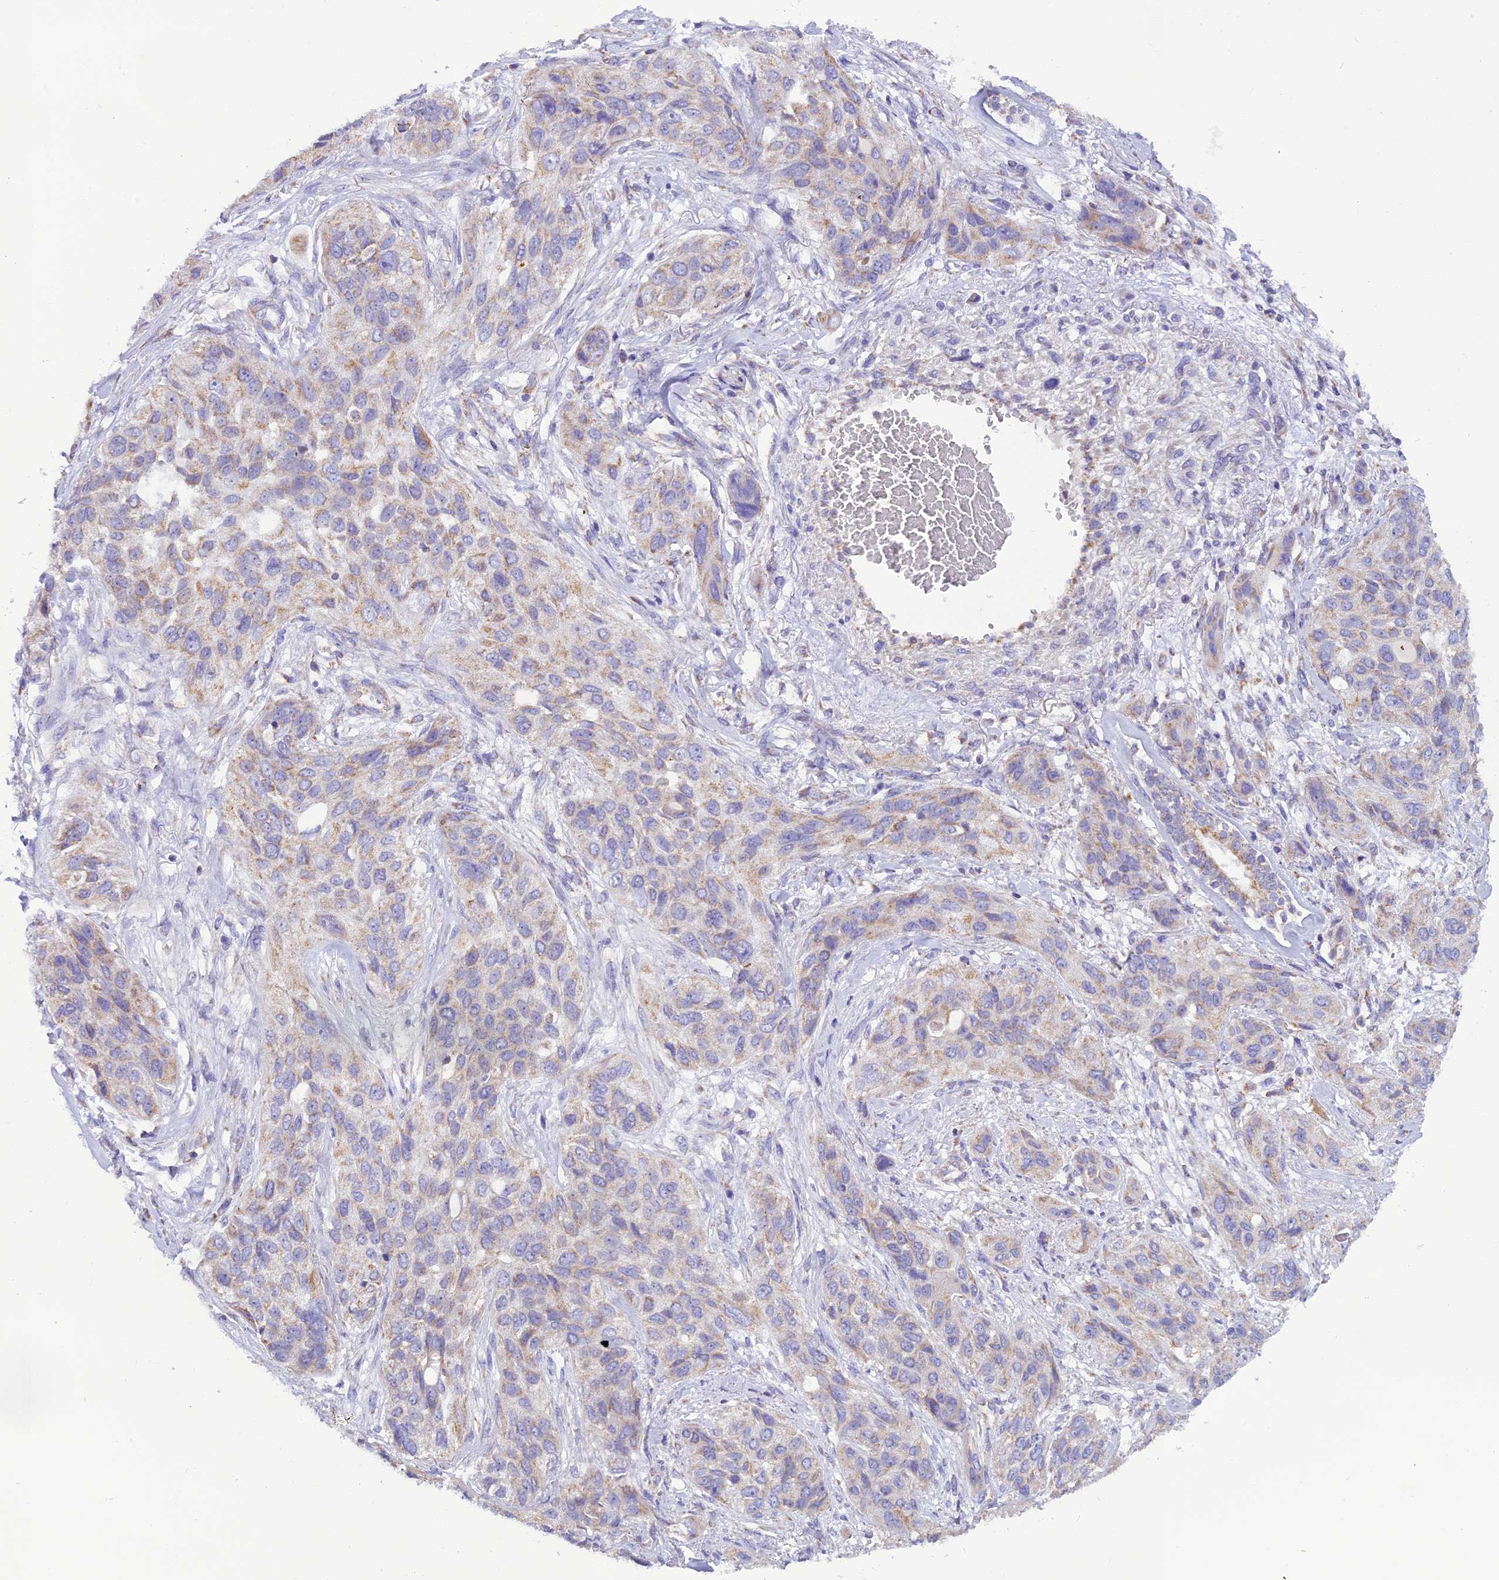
{"staining": {"intensity": "weak", "quantity": ">75%", "location": "cytoplasmic/membranous"}, "tissue": "lung cancer", "cell_type": "Tumor cells", "image_type": "cancer", "snomed": [{"axis": "morphology", "description": "Squamous cell carcinoma, NOS"}, {"axis": "topography", "description": "Lung"}], "caption": "Weak cytoplasmic/membranous positivity for a protein is seen in approximately >75% of tumor cells of lung cancer using IHC.", "gene": "GPD1", "patient": {"sex": "female", "age": 70}}